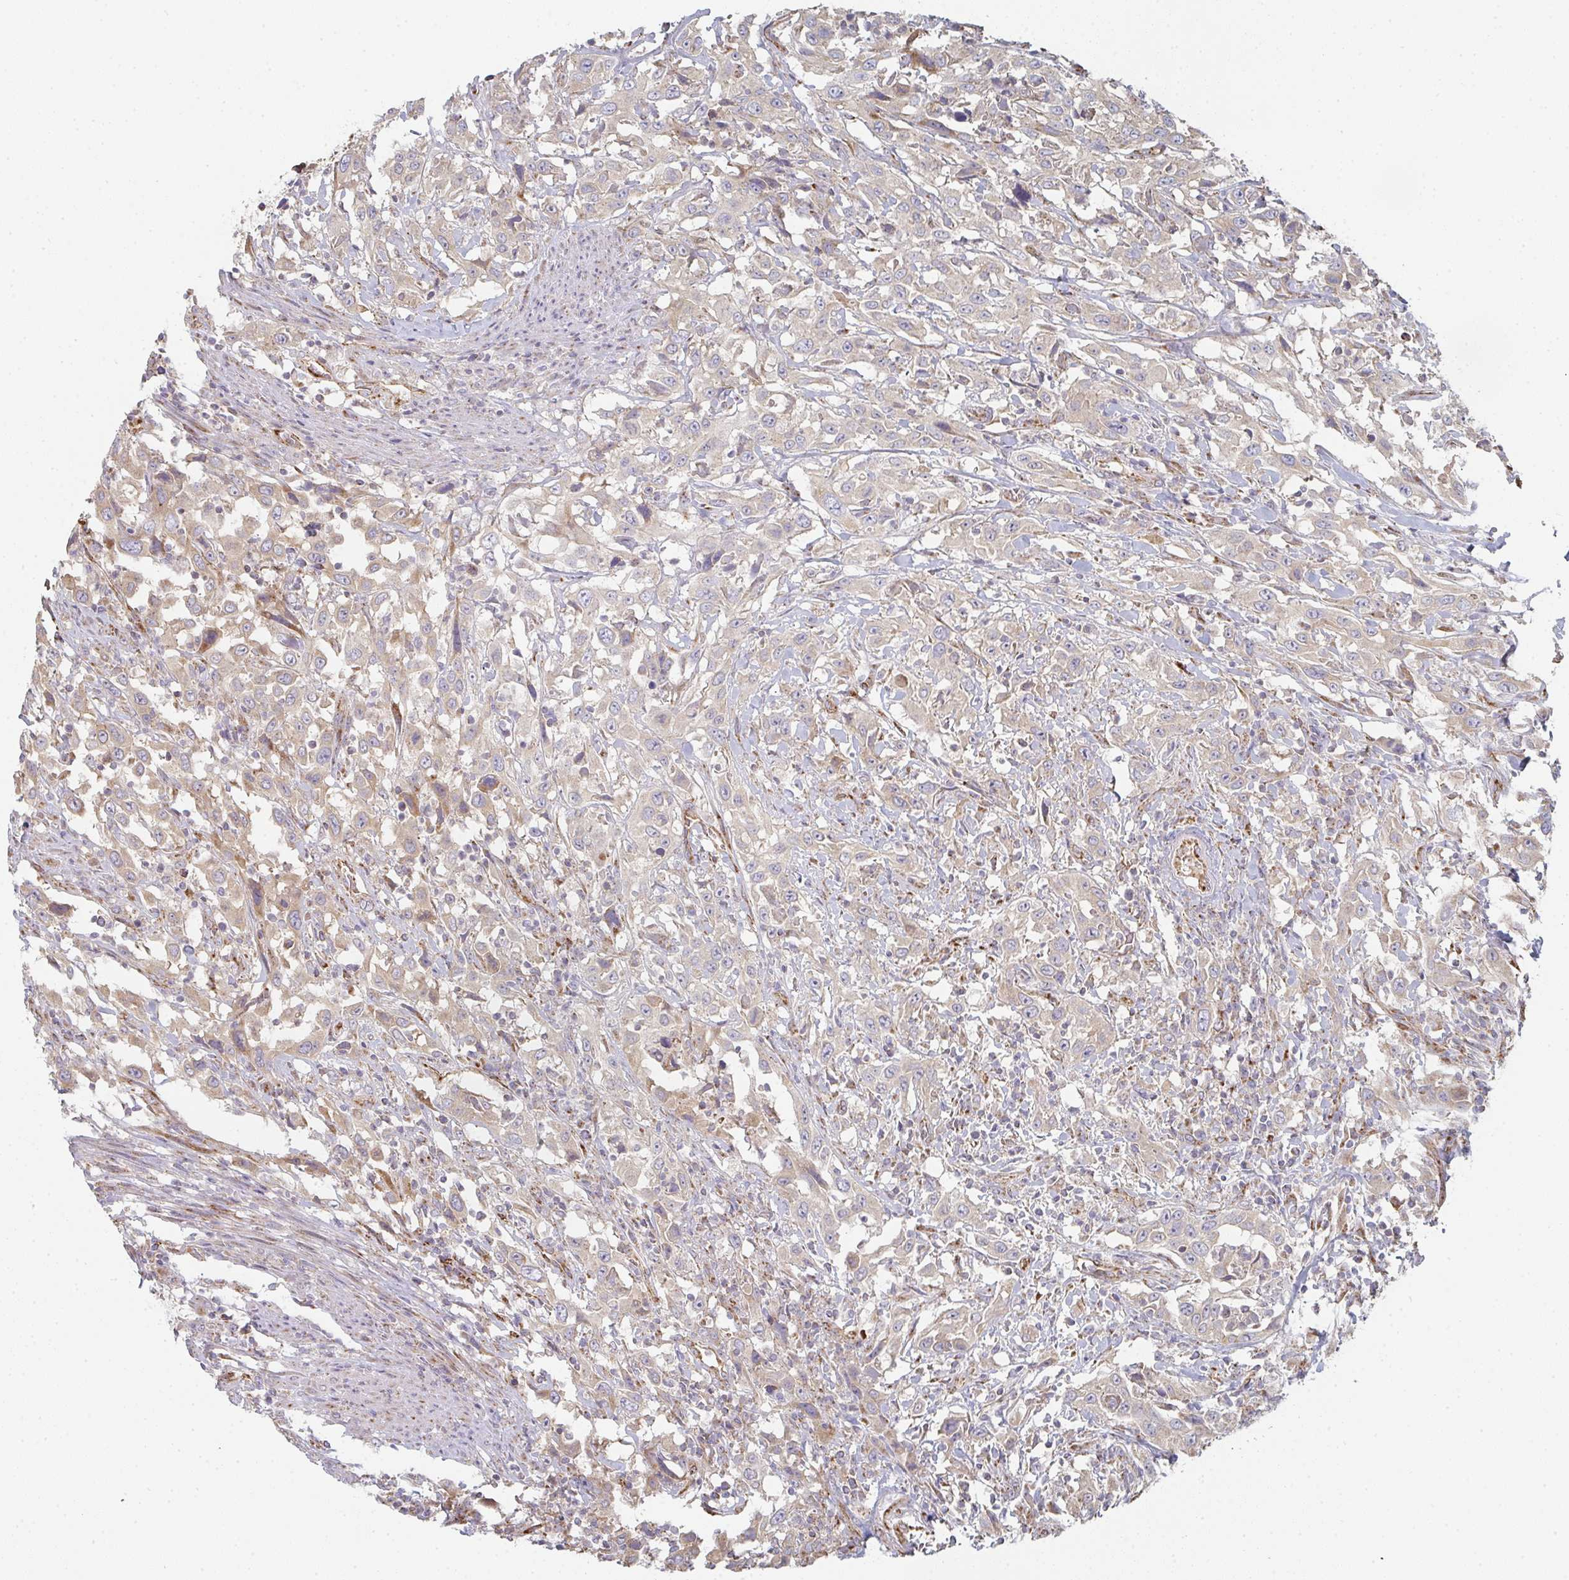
{"staining": {"intensity": "weak", "quantity": "<25%", "location": "cytoplasmic/membranous"}, "tissue": "urothelial cancer", "cell_type": "Tumor cells", "image_type": "cancer", "snomed": [{"axis": "morphology", "description": "Urothelial carcinoma, High grade"}, {"axis": "topography", "description": "Urinary bladder"}], "caption": "An immunohistochemistry micrograph of high-grade urothelial carcinoma is shown. There is no staining in tumor cells of high-grade urothelial carcinoma.", "gene": "ZNF526", "patient": {"sex": "male", "age": 61}}